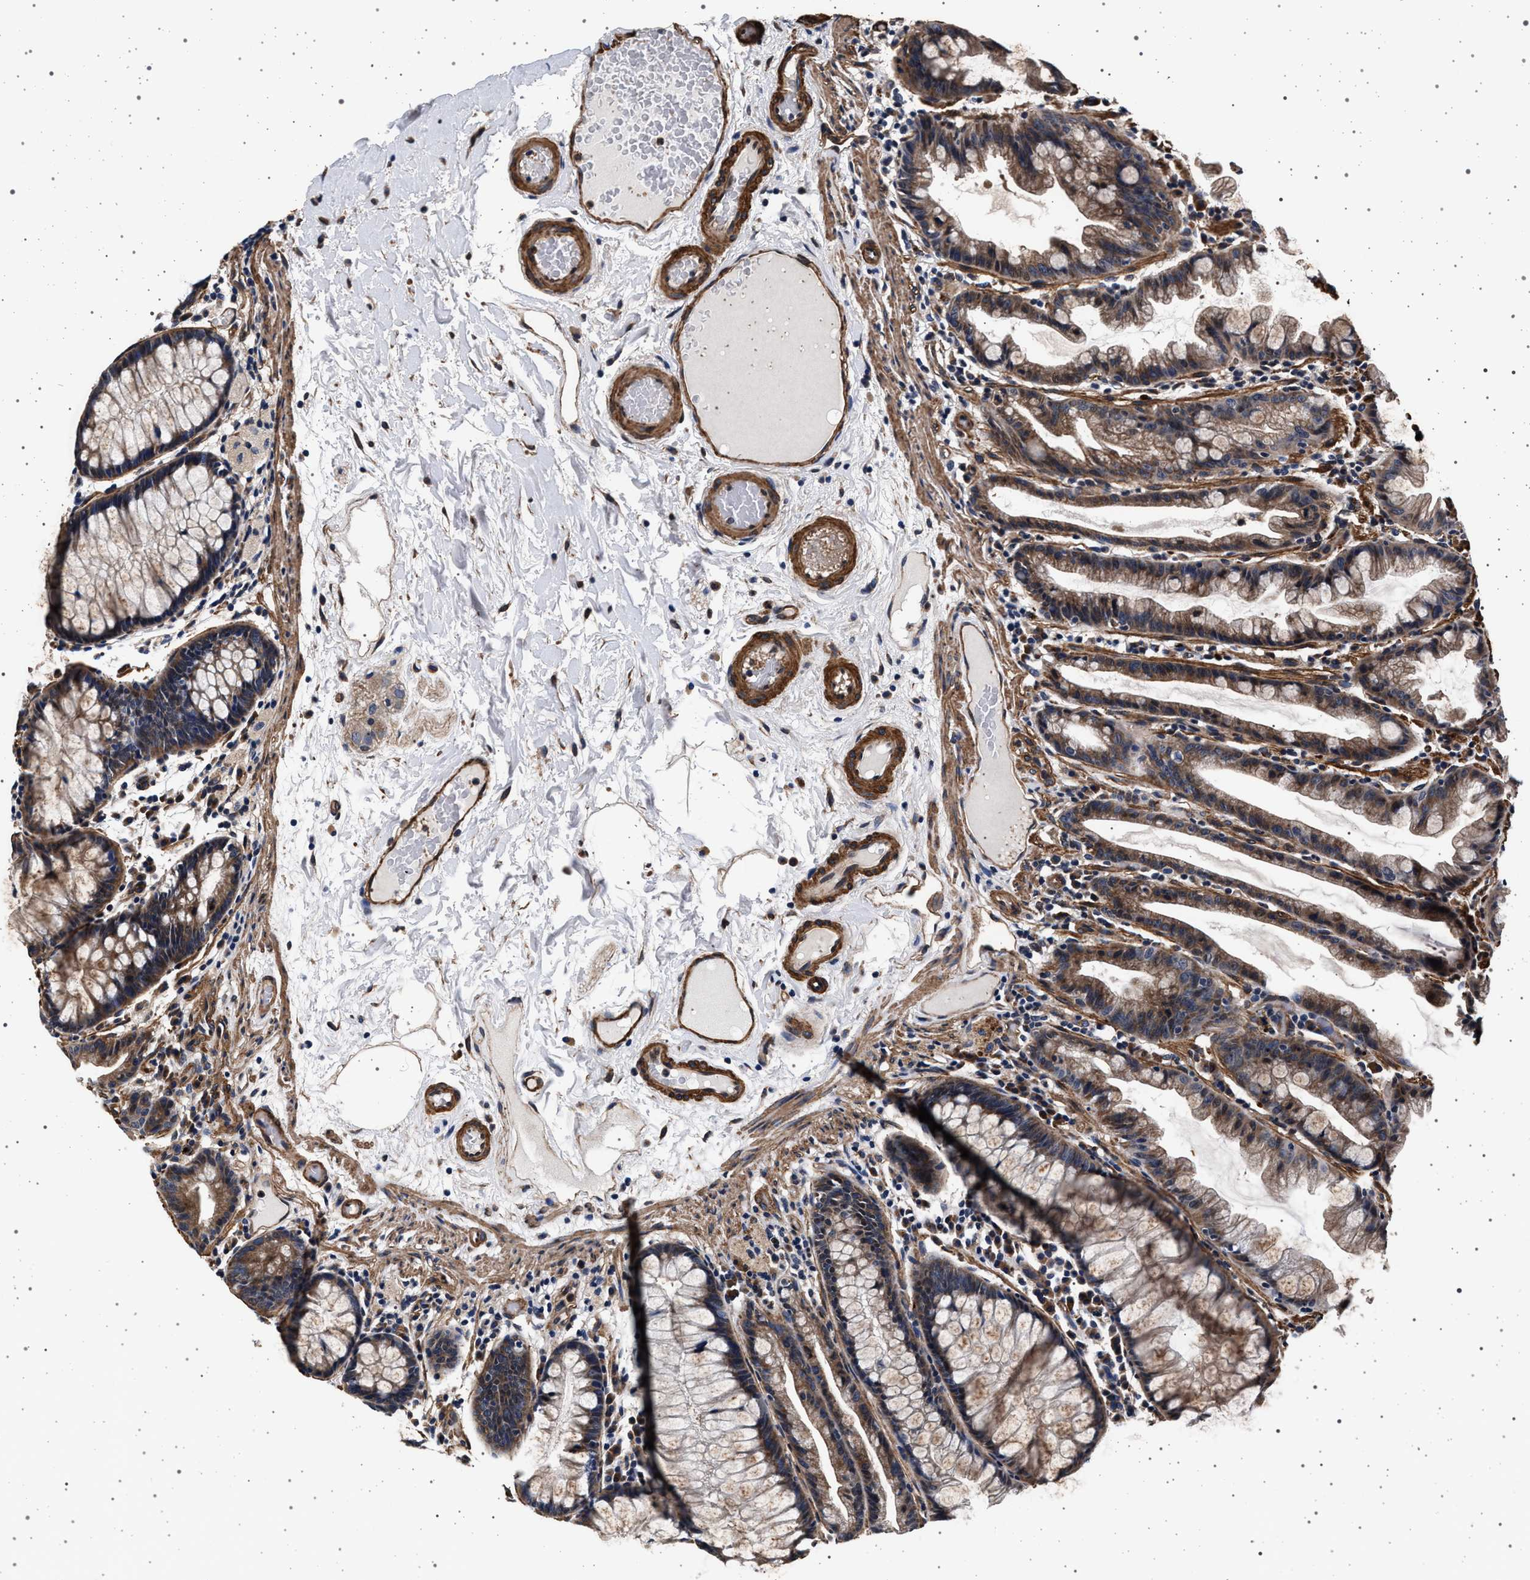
{"staining": {"intensity": "moderate", "quantity": ">75%", "location": "cytoplasmic/membranous"}, "tissue": "colon", "cell_type": "Endothelial cells", "image_type": "normal", "snomed": [{"axis": "morphology", "description": "Normal tissue, NOS"}, {"axis": "topography", "description": "Smooth muscle"}, {"axis": "topography", "description": "Colon"}], "caption": "This histopathology image displays IHC staining of benign human colon, with medium moderate cytoplasmic/membranous positivity in about >75% of endothelial cells.", "gene": "KCNK6", "patient": {"sex": "male", "age": 67}}